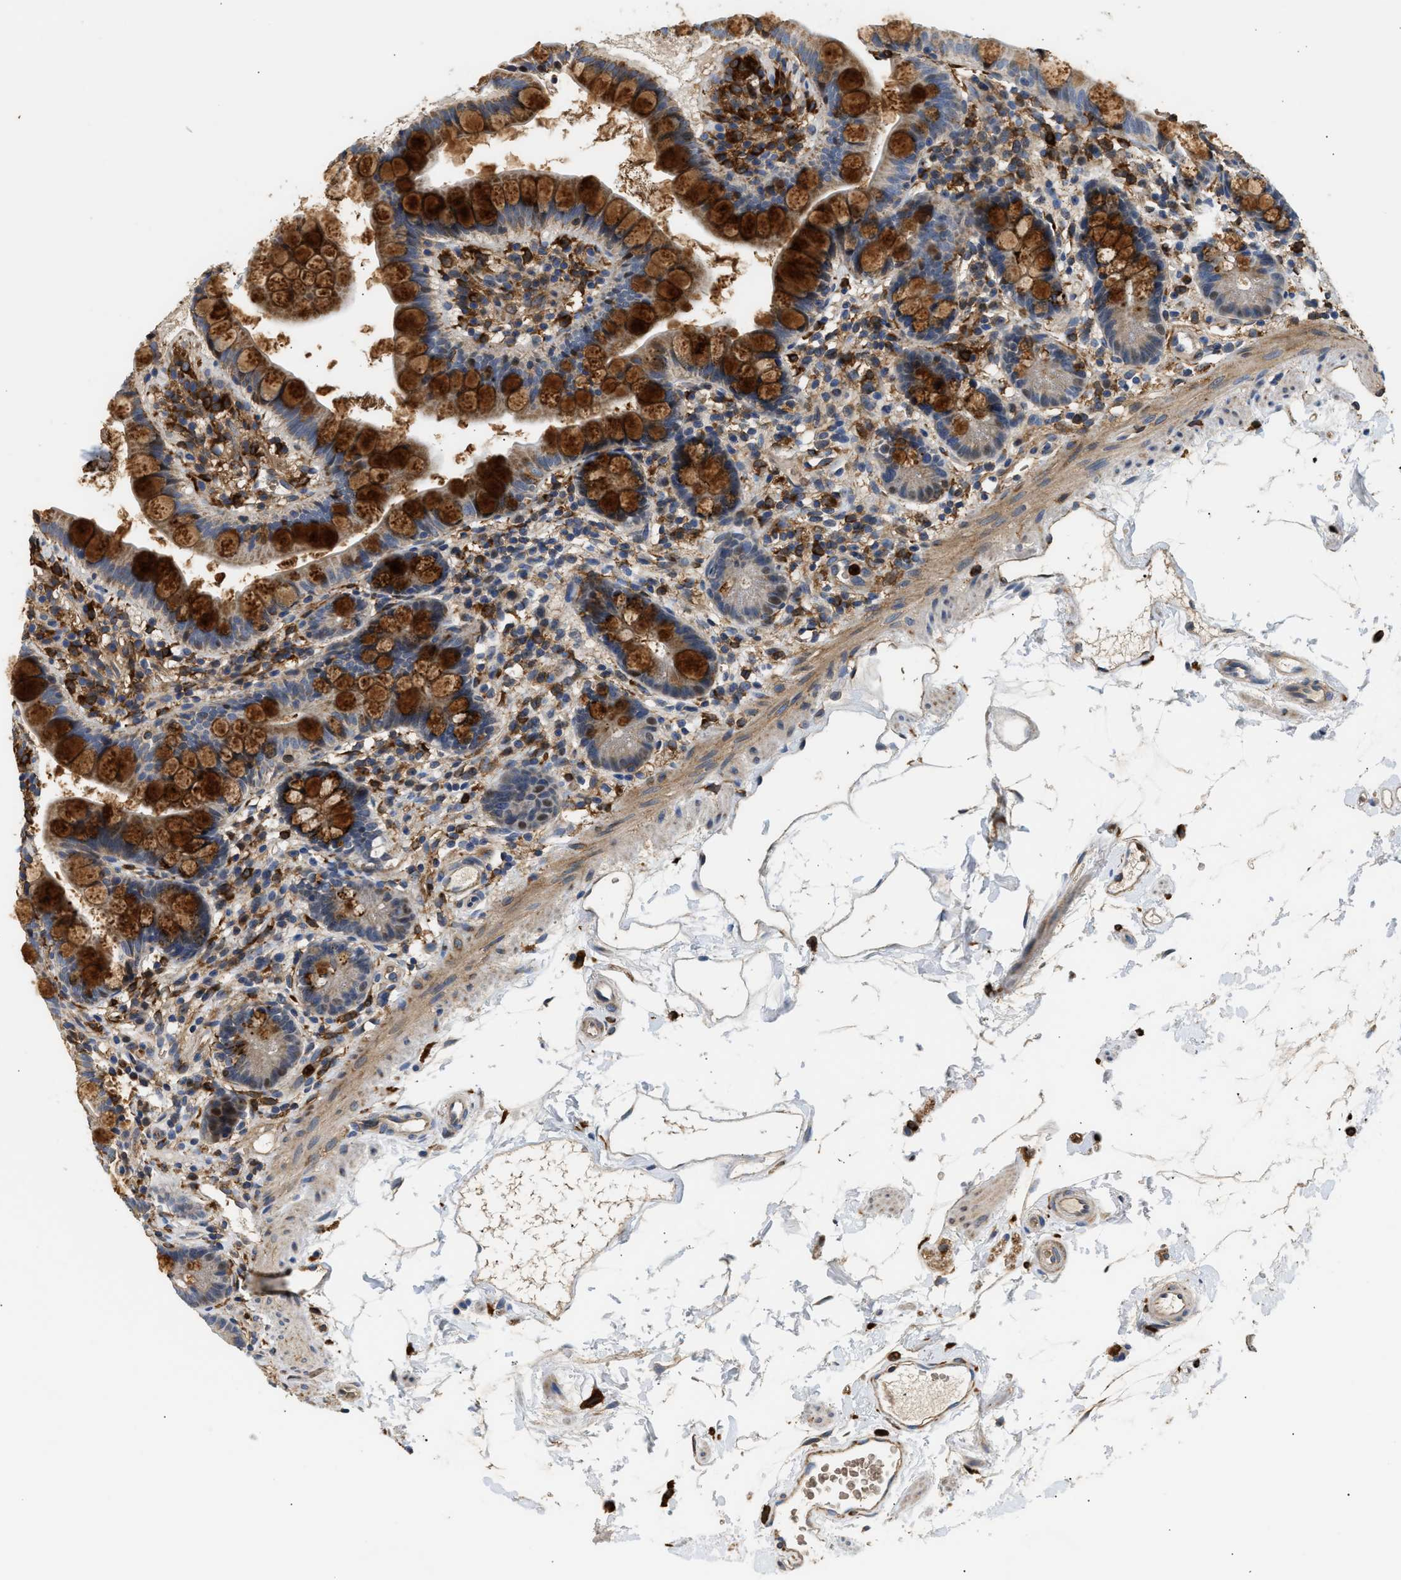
{"staining": {"intensity": "strong", "quantity": "25%-75%", "location": "cytoplasmic/membranous"}, "tissue": "small intestine", "cell_type": "Glandular cells", "image_type": "normal", "snomed": [{"axis": "morphology", "description": "Normal tissue, NOS"}, {"axis": "topography", "description": "Small intestine"}], "caption": "DAB (3,3'-diaminobenzidine) immunohistochemical staining of normal human small intestine displays strong cytoplasmic/membranous protein staining in approximately 25%-75% of glandular cells. (Brightfield microscopy of DAB IHC at high magnification).", "gene": "RAB31", "patient": {"sex": "female", "age": 84}}